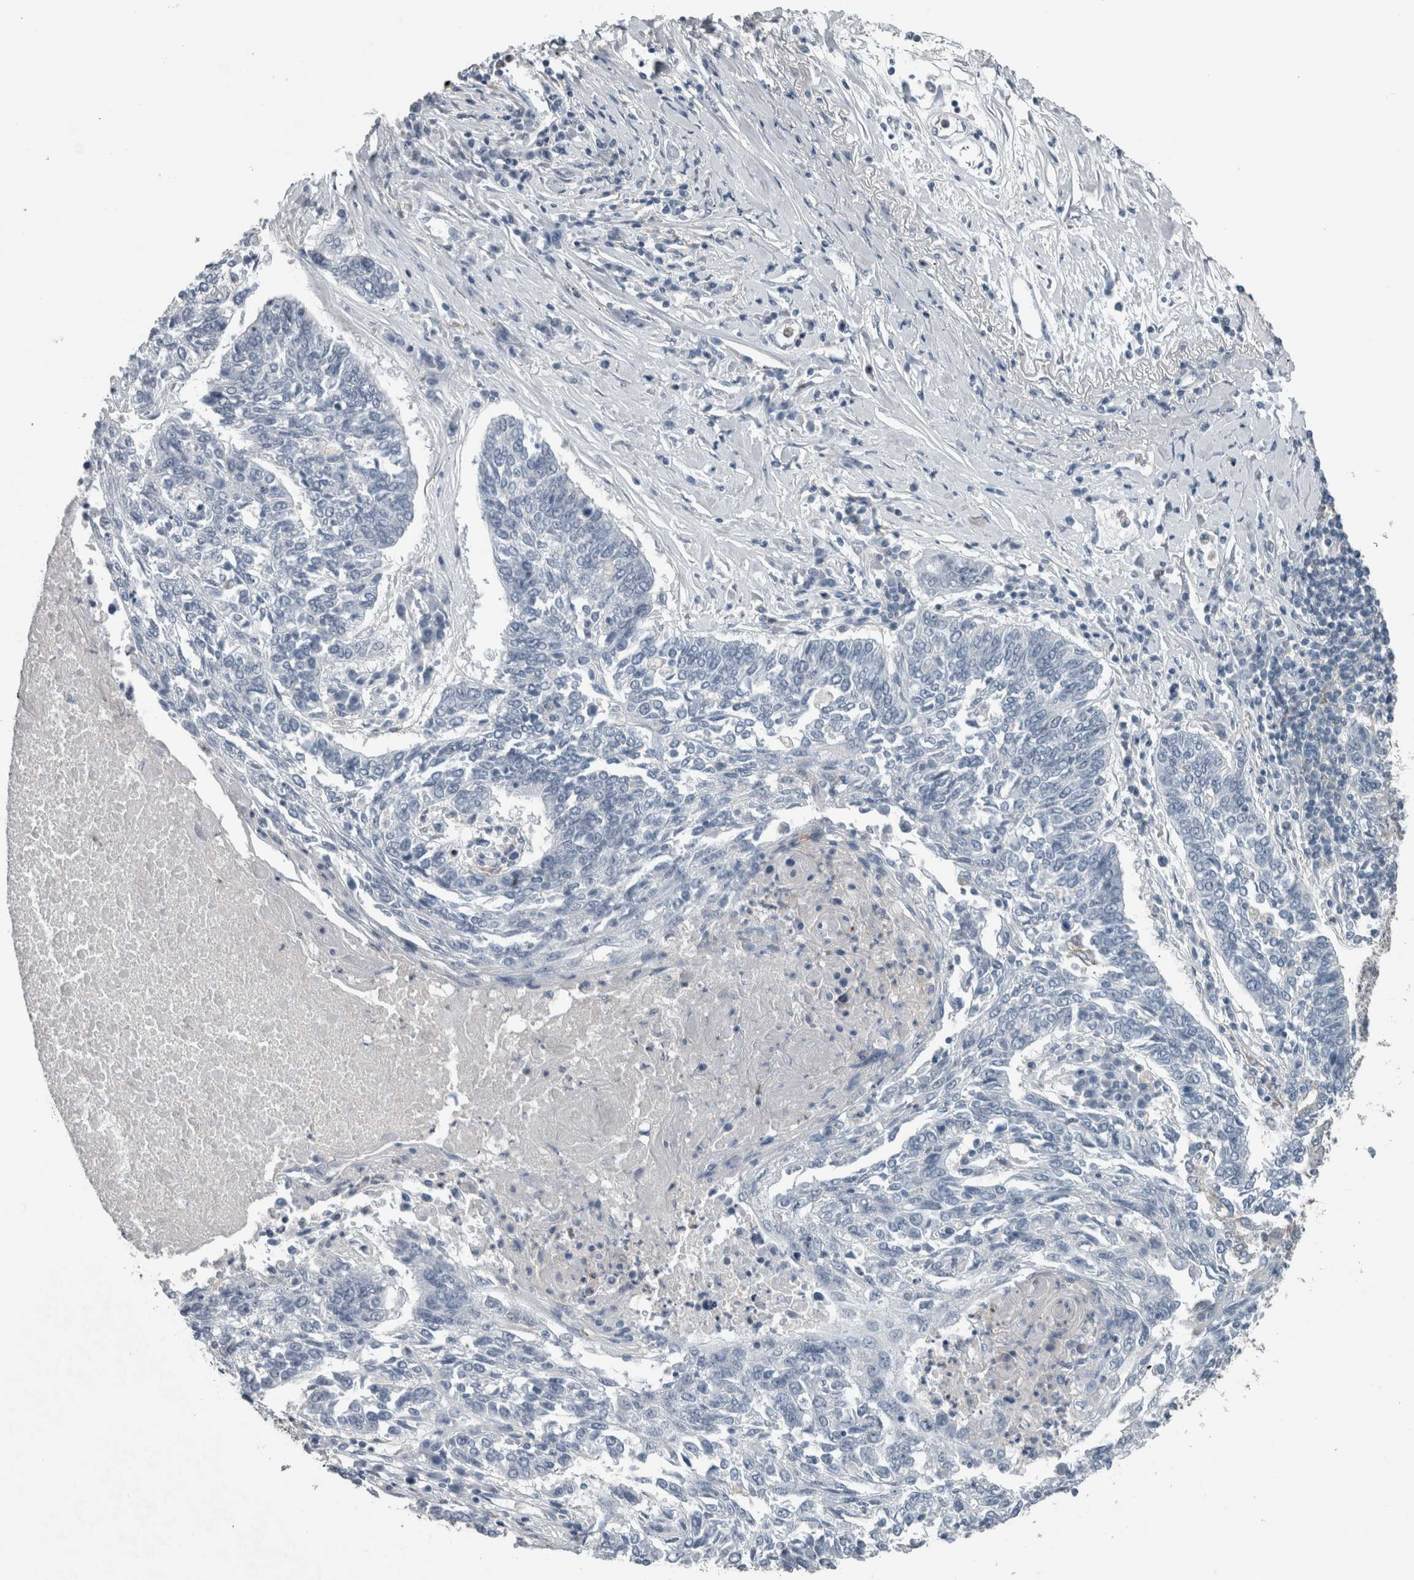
{"staining": {"intensity": "negative", "quantity": "none", "location": "none"}, "tissue": "lung cancer", "cell_type": "Tumor cells", "image_type": "cancer", "snomed": [{"axis": "morphology", "description": "Normal tissue, NOS"}, {"axis": "morphology", "description": "Squamous cell carcinoma, NOS"}, {"axis": "topography", "description": "Cartilage tissue"}, {"axis": "topography", "description": "Bronchus"}, {"axis": "topography", "description": "Lung"}], "caption": "This is a photomicrograph of immunohistochemistry (IHC) staining of lung cancer (squamous cell carcinoma), which shows no expression in tumor cells. (Immunohistochemistry (ihc), brightfield microscopy, high magnification).", "gene": "ACSF2", "patient": {"sex": "female", "age": 49}}